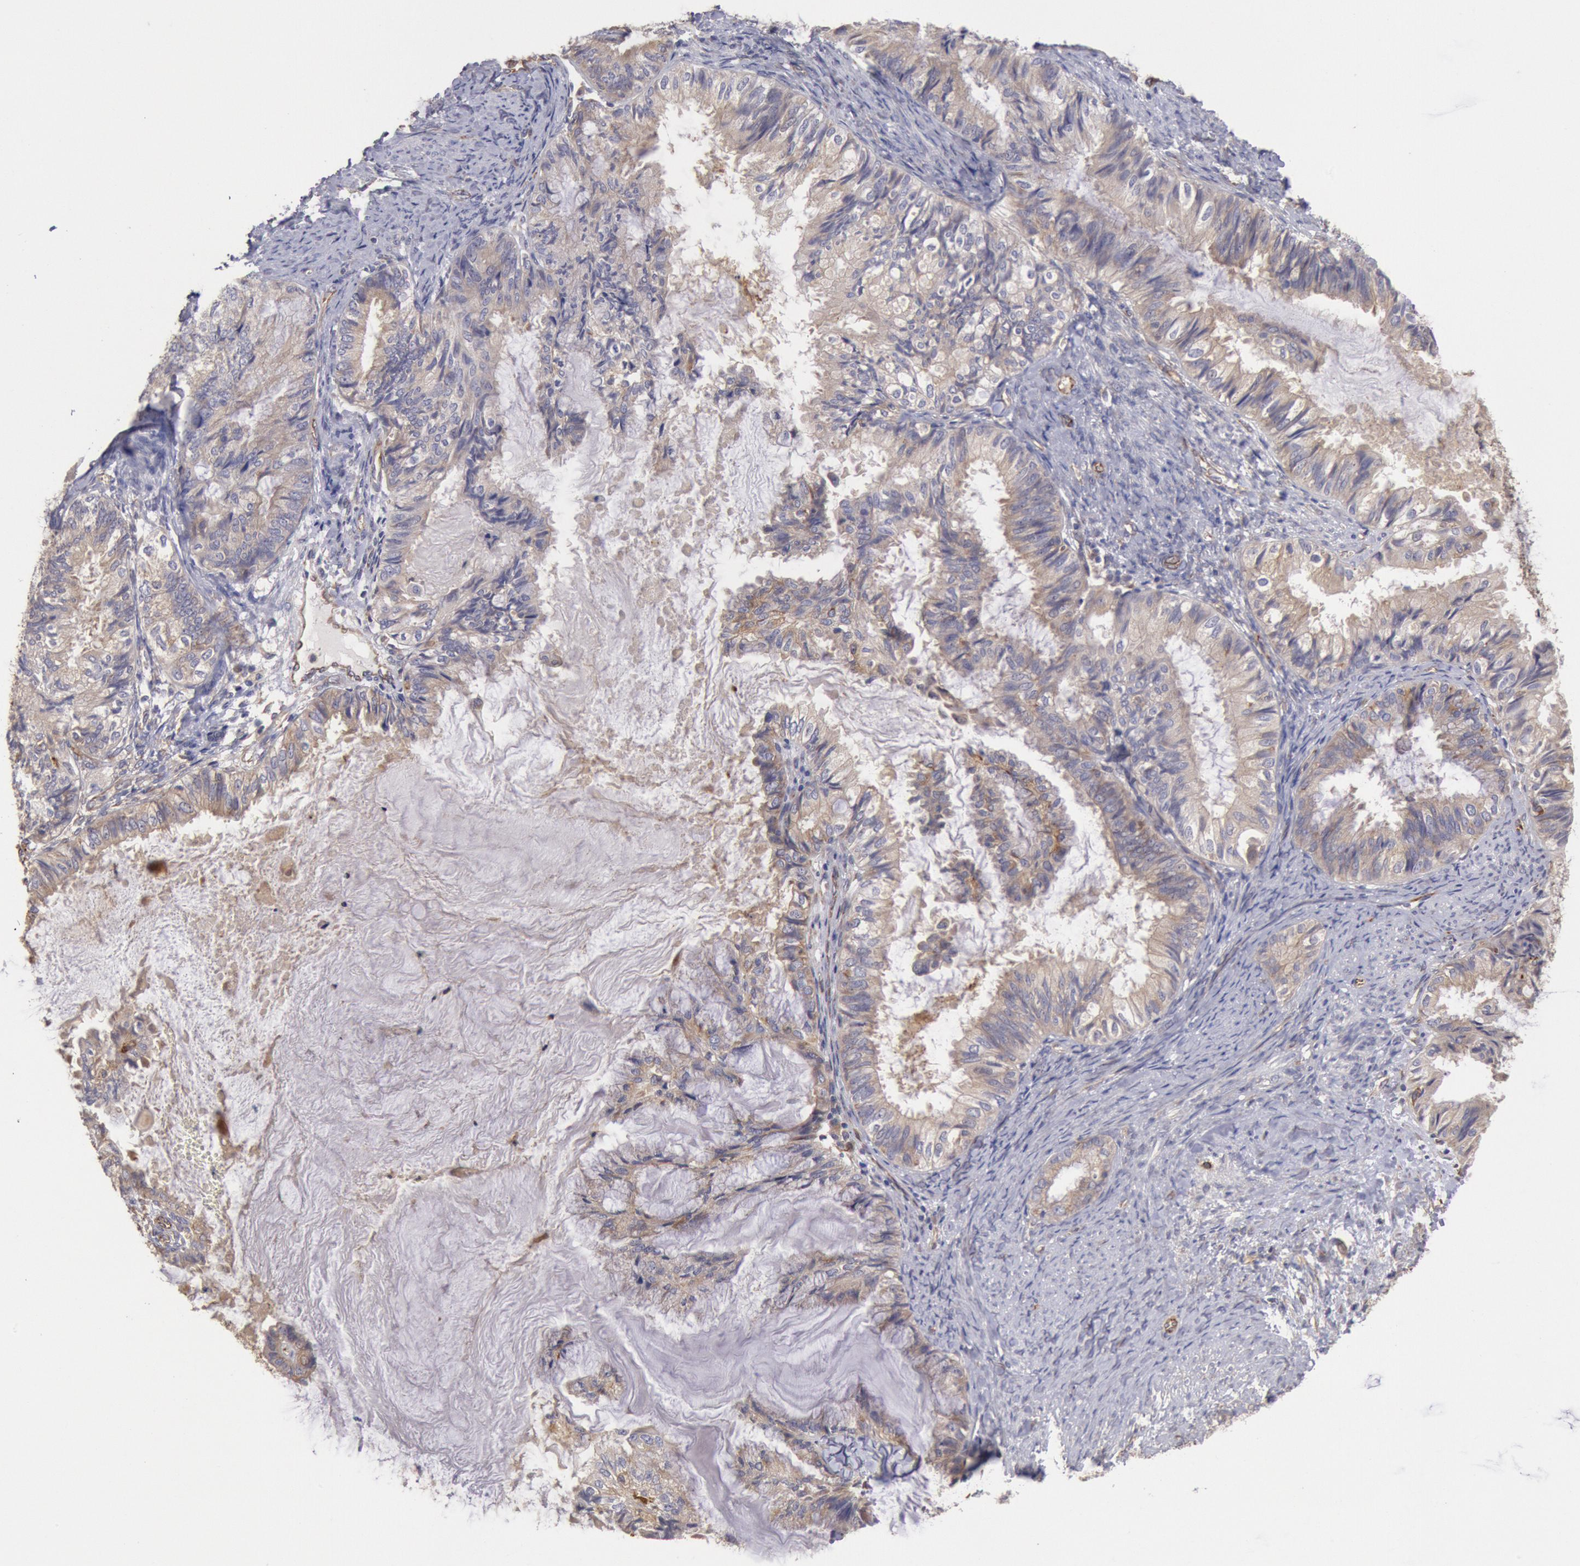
{"staining": {"intensity": "weak", "quantity": ">75%", "location": "cytoplasmic/membranous"}, "tissue": "endometrial cancer", "cell_type": "Tumor cells", "image_type": "cancer", "snomed": [{"axis": "morphology", "description": "Adenocarcinoma, NOS"}, {"axis": "topography", "description": "Endometrium"}], "caption": "IHC of endometrial cancer displays low levels of weak cytoplasmic/membranous expression in approximately >75% of tumor cells. The protein is shown in brown color, while the nuclei are stained blue.", "gene": "RNF139", "patient": {"sex": "female", "age": 86}}